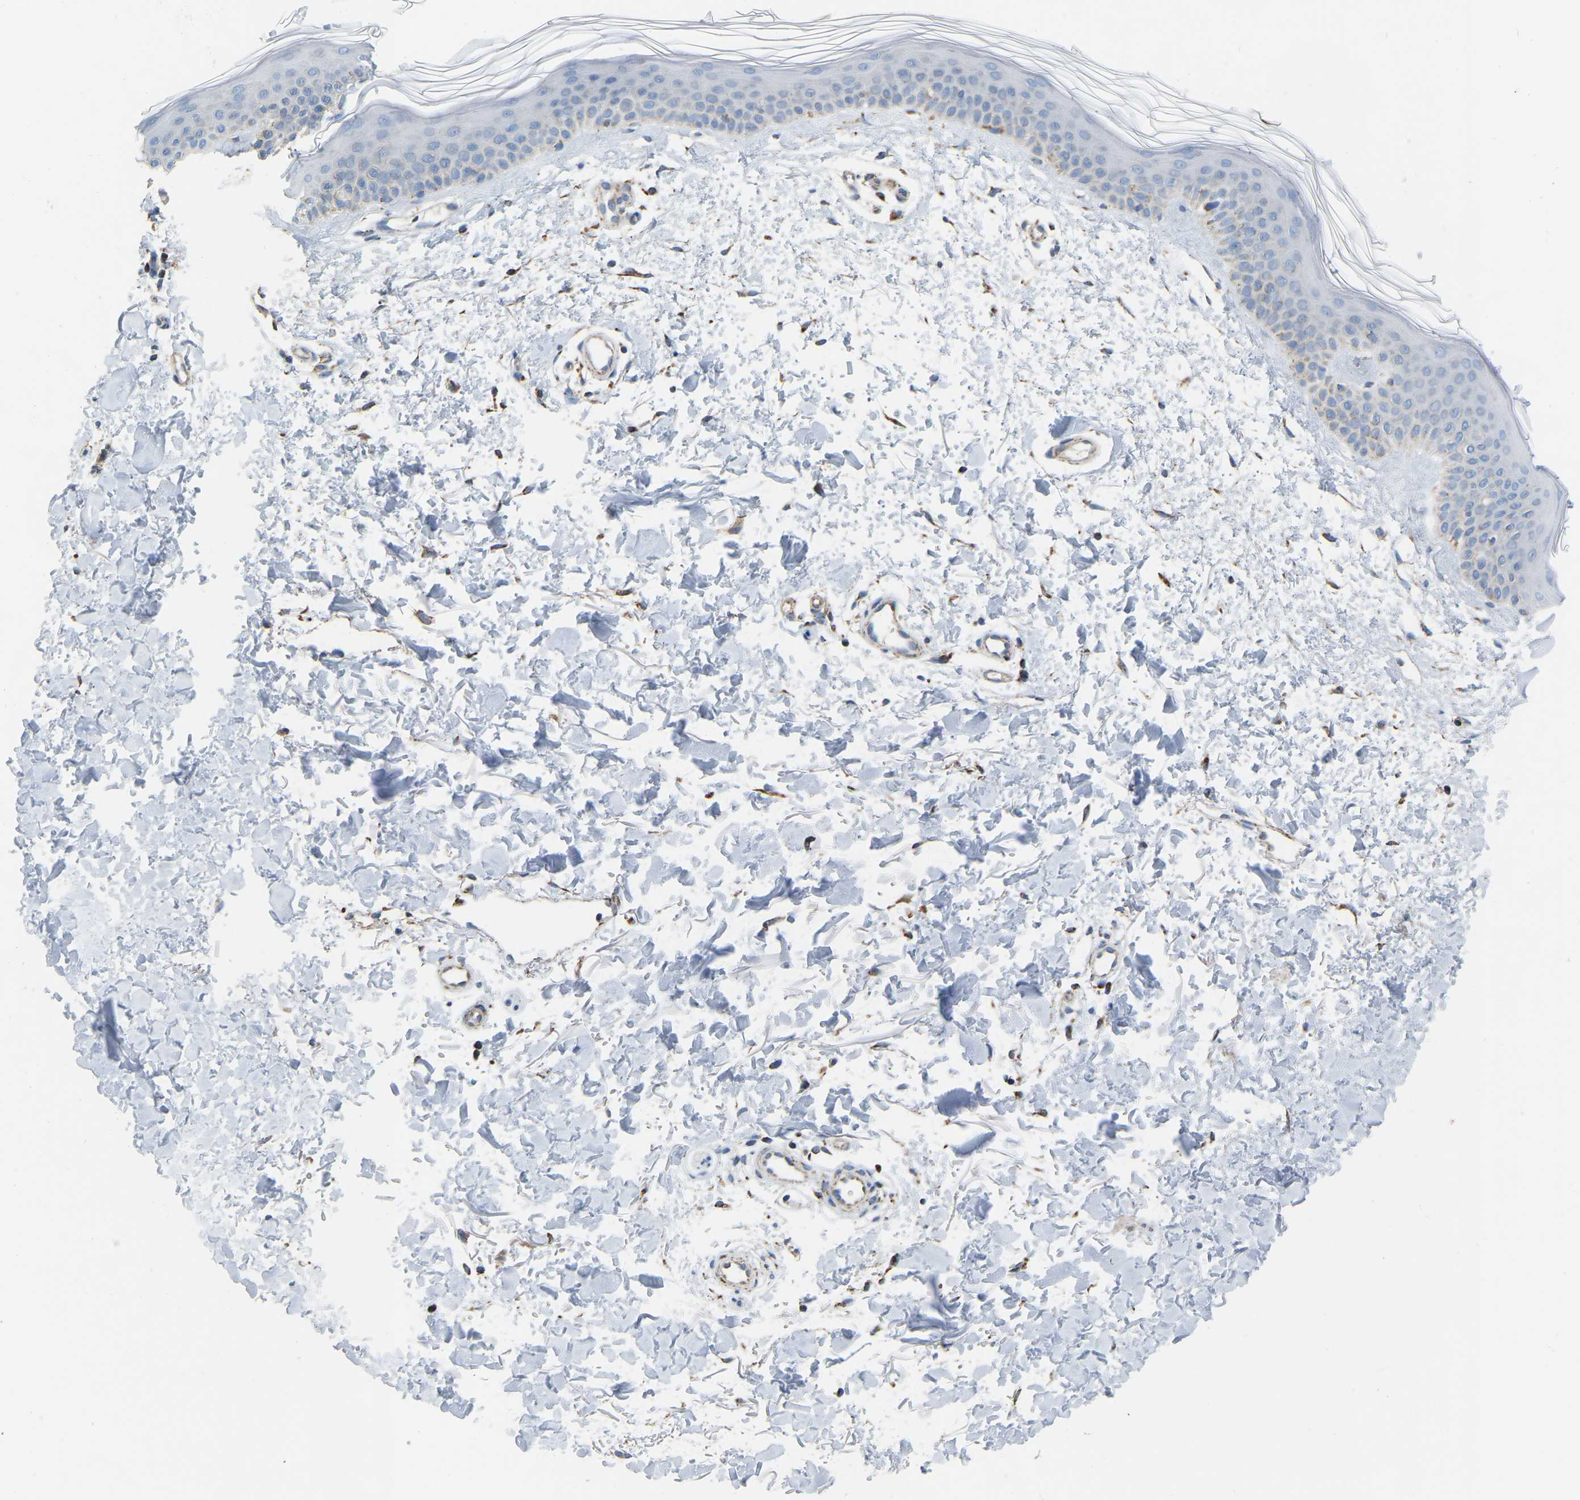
{"staining": {"intensity": "moderate", "quantity": ">75%", "location": "cytoplasmic/membranous"}, "tissue": "skin", "cell_type": "Fibroblasts", "image_type": "normal", "snomed": [{"axis": "morphology", "description": "Normal tissue, NOS"}, {"axis": "morphology", "description": "Malignant melanoma, NOS"}, {"axis": "topography", "description": "Skin"}], "caption": "A photomicrograph of human skin stained for a protein displays moderate cytoplasmic/membranous brown staining in fibroblasts.", "gene": "CBLB", "patient": {"sex": "male", "age": 83}}